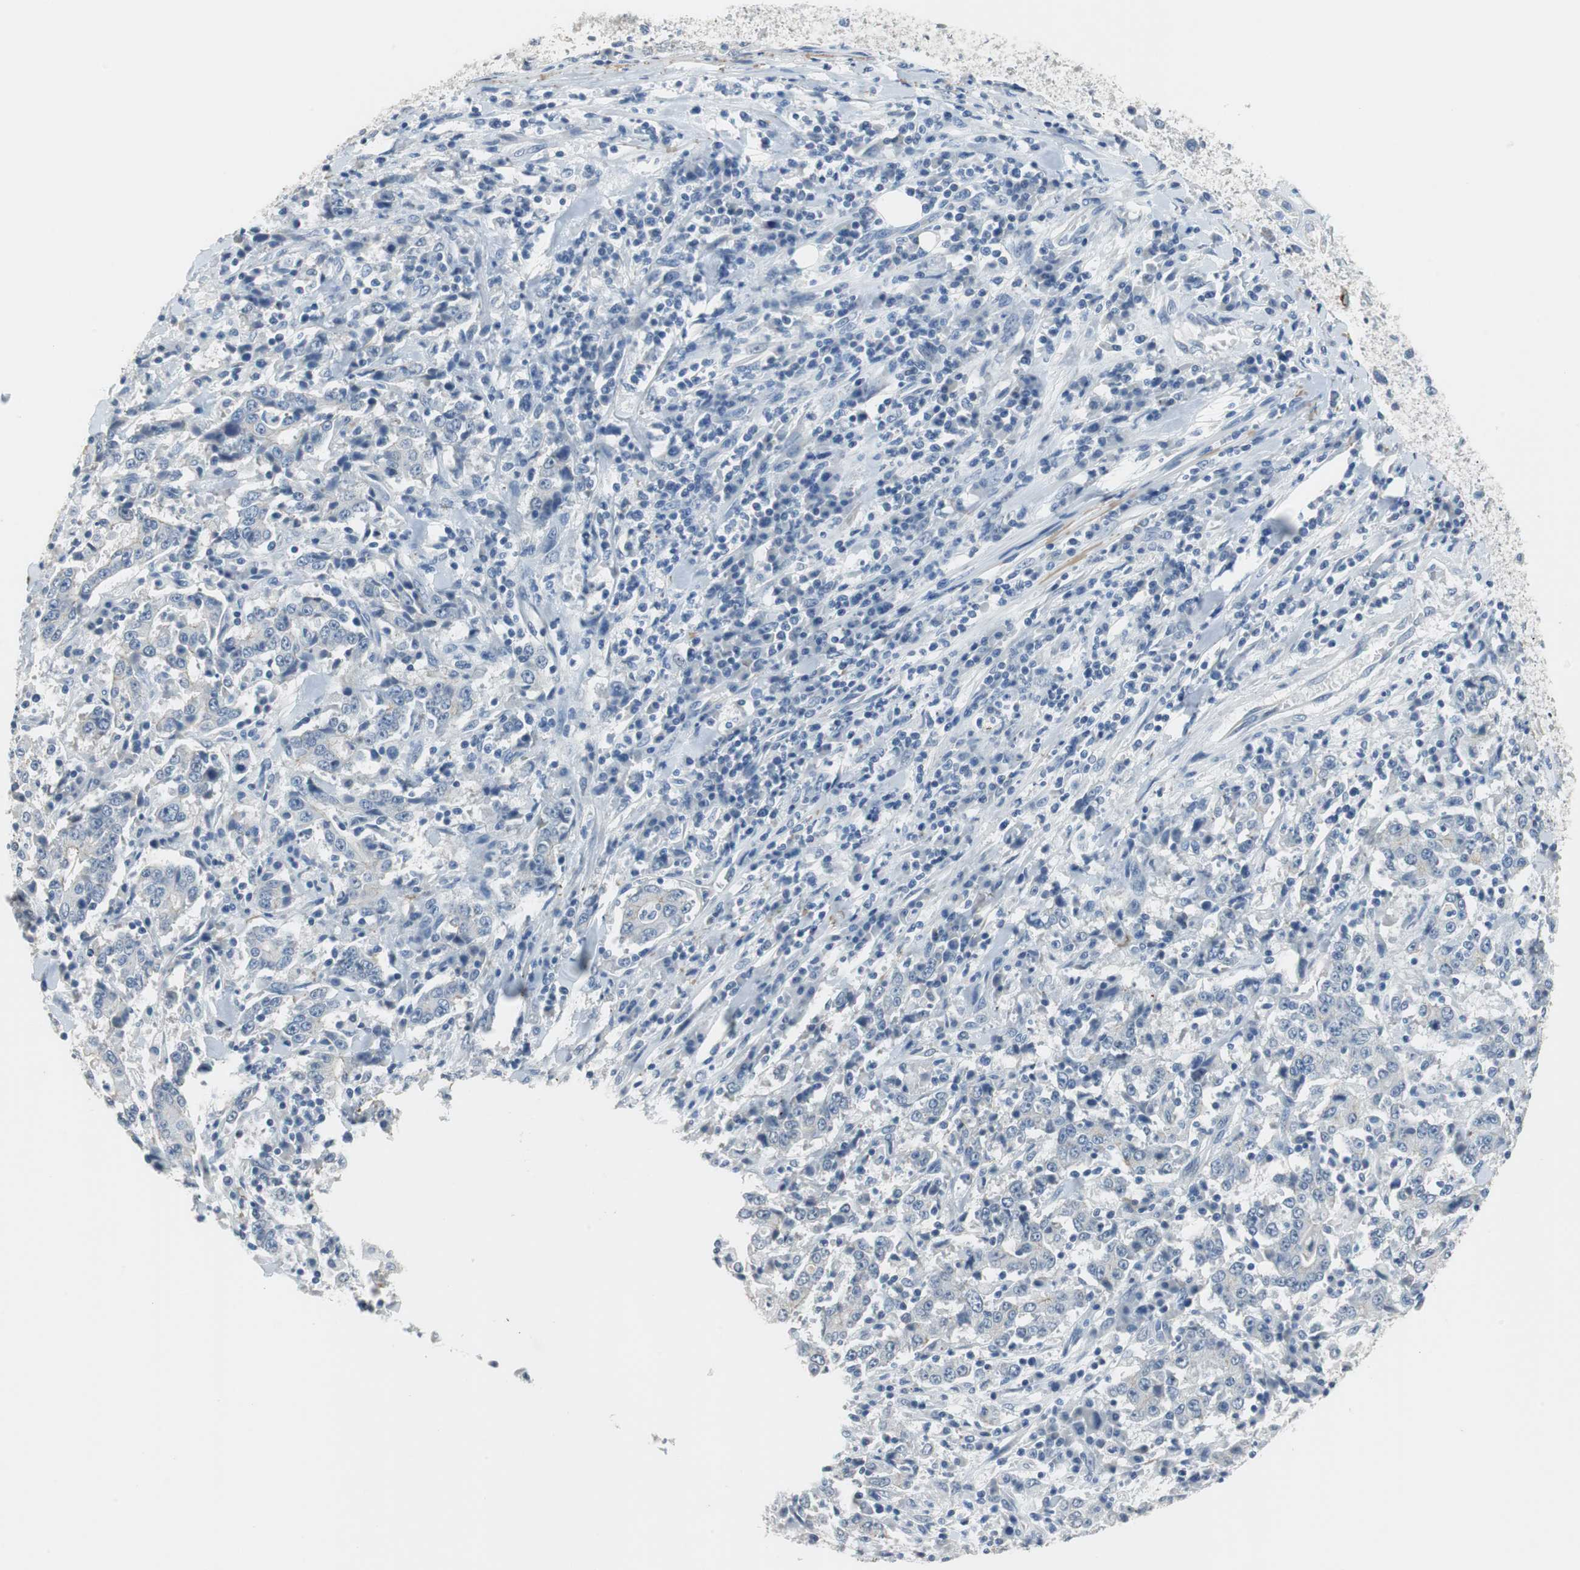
{"staining": {"intensity": "negative", "quantity": "none", "location": "none"}, "tissue": "stomach cancer", "cell_type": "Tumor cells", "image_type": "cancer", "snomed": [{"axis": "morphology", "description": "Normal tissue, NOS"}, {"axis": "morphology", "description": "Adenocarcinoma, NOS"}, {"axis": "topography", "description": "Stomach, upper"}, {"axis": "topography", "description": "Stomach"}], "caption": "A high-resolution micrograph shows IHC staining of adenocarcinoma (stomach), which exhibits no significant positivity in tumor cells. Nuclei are stained in blue.", "gene": "MUC7", "patient": {"sex": "male", "age": 59}}